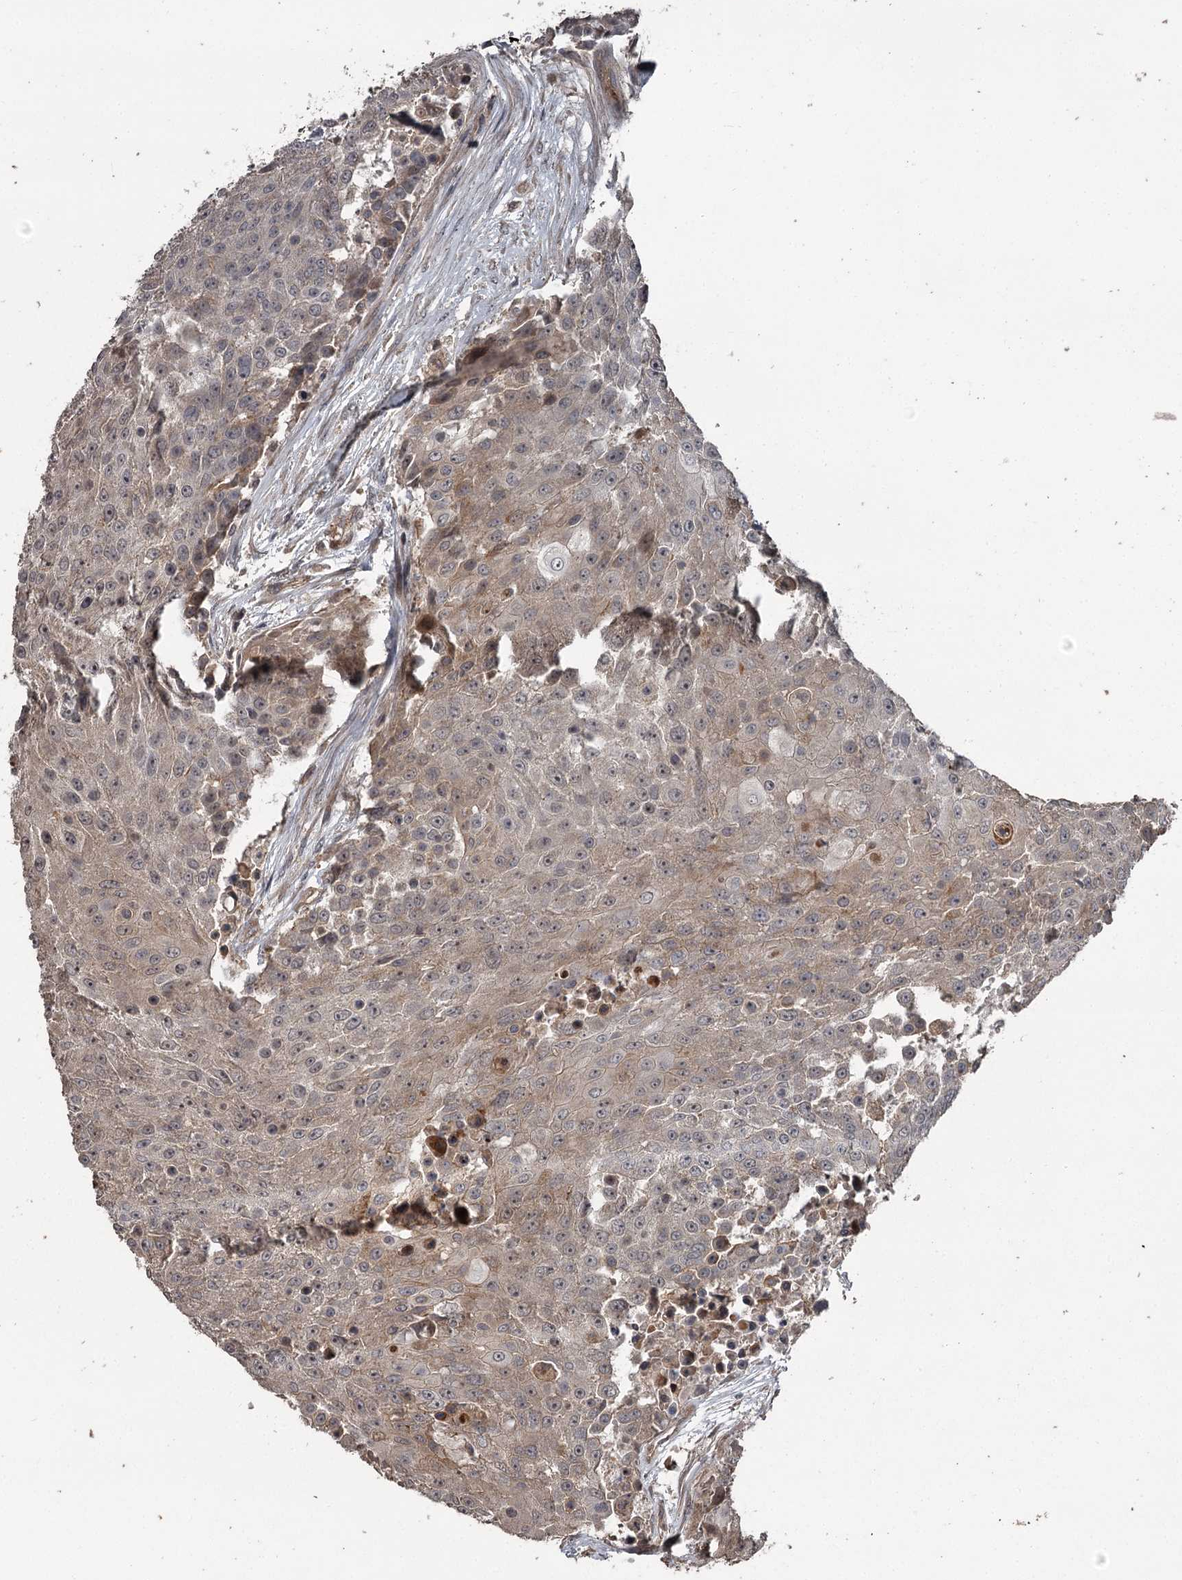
{"staining": {"intensity": "moderate", "quantity": "<25%", "location": "cytoplasmic/membranous"}, "tissue": "urothelial cancer", "cell_type": "Tumor cells", "image_type": "cancer", "snomed": [{"axis": "morphology", "description": "Urothelial carcinoma, High grade"}, {"axis": "topography", "description": "Urinary bladder"}], "caption": "Protein staining by immunohistochemistry shows moderate cytoplasmic/membranous positivity in about <25% of tumor cells in urothelial cancer. The protein is stained brown, and the nuclei are stained in blue (DAB (3,3'-diaminobenzidine) IHC with brightfield microscopy, high magnification).", "gene": "RAB21", "patient": {"sex": "female", "age": 63}}